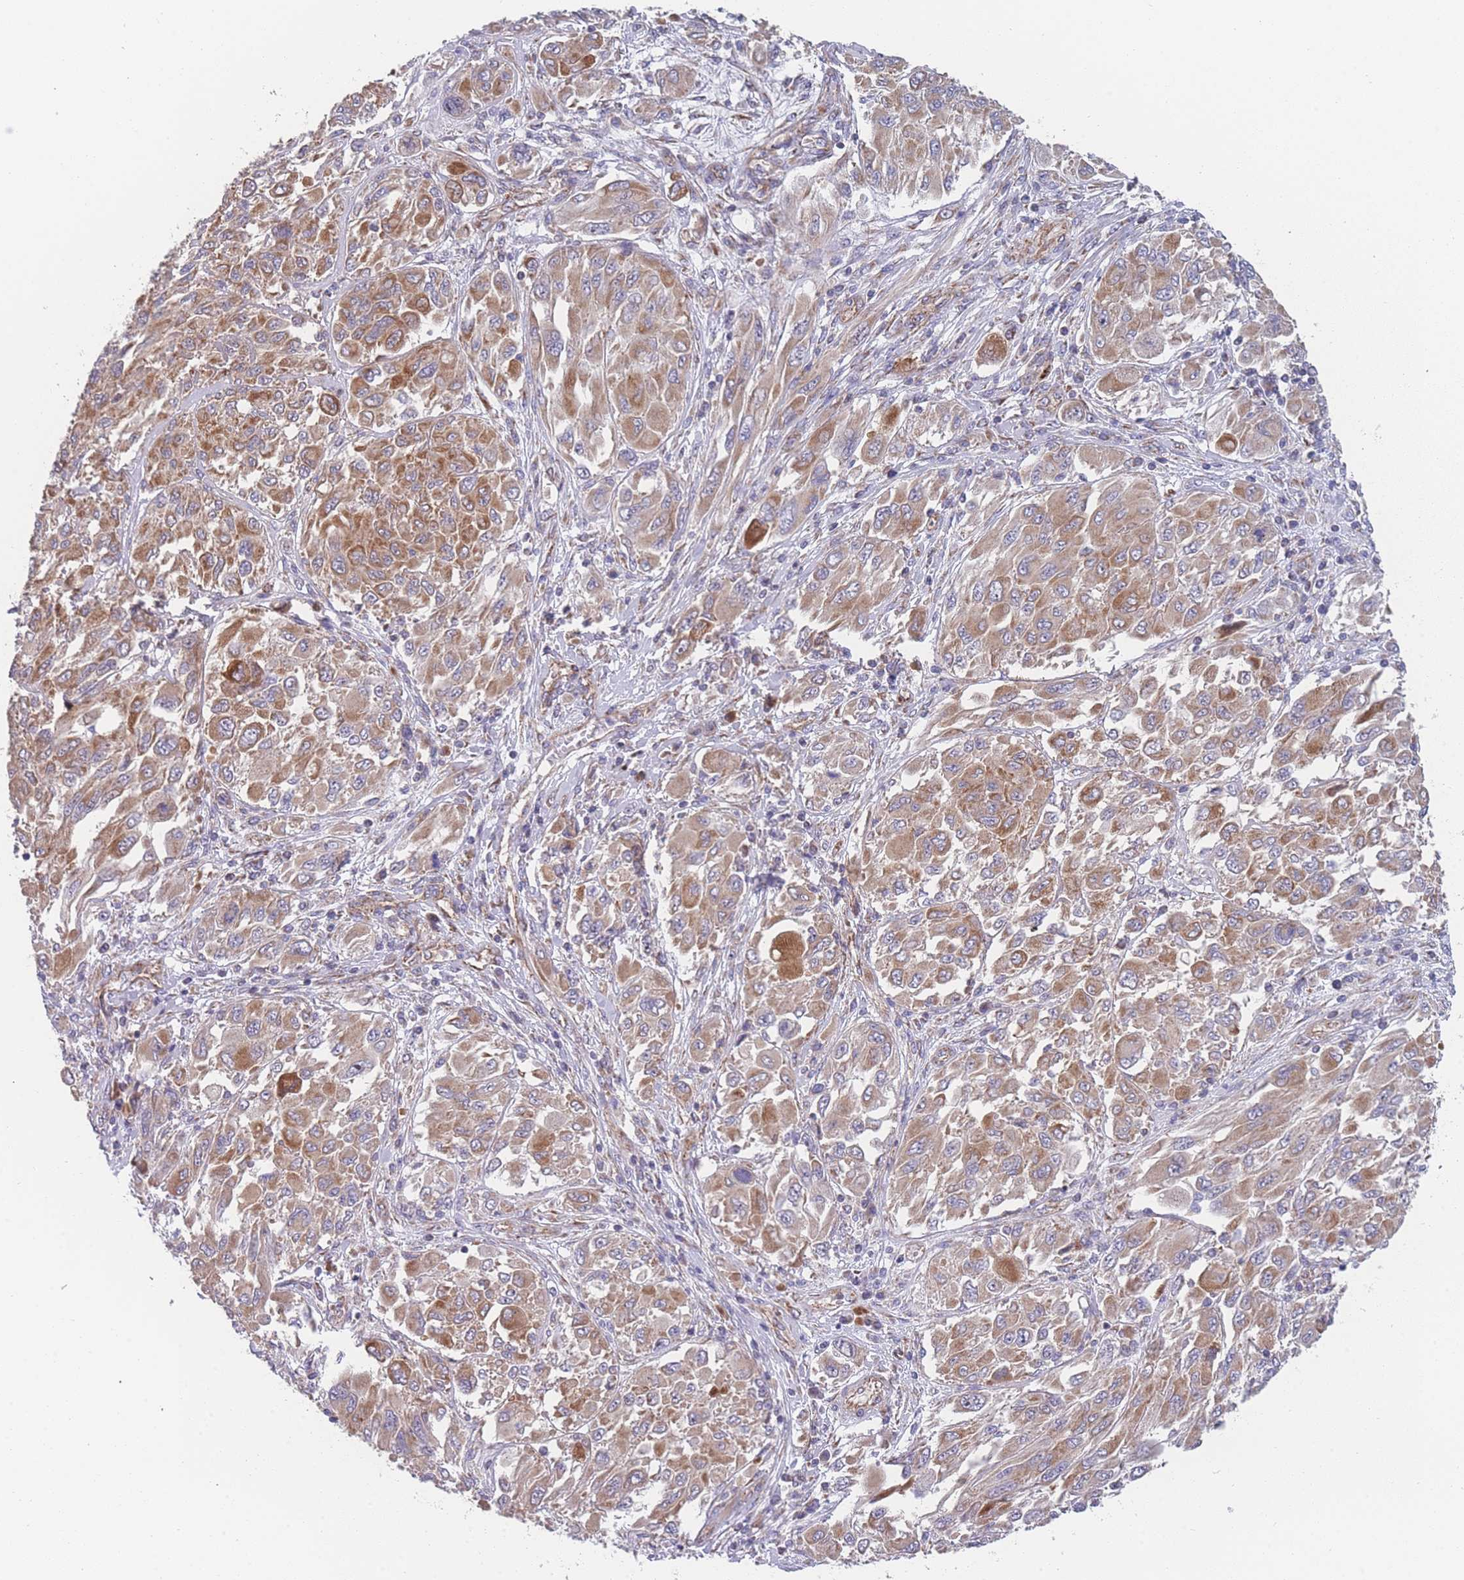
{"staining": {"intensity": "moderate", "quantity": ">75%", "location": "cytoplasmic/membranous"}, "tissue": "melanoma", "cell_type": "Tumor cells", "image_type": "cancer", "snomed": [{"axis": "morphology", "description": "Malignant melanoma, NOS"}, {"axis": "topography", "description": "Skin"}], "caption": "Moderate cytoplasmic/membranous protein positivity is identified in about >75% of tumor cells in malignant melanoma. Immunohistochemistry (ihc) stains the protein of interest in brown and the nuclei are stained blue.", "gene": "MTRES1", "patient": {"sex": "female", "age": 91}}